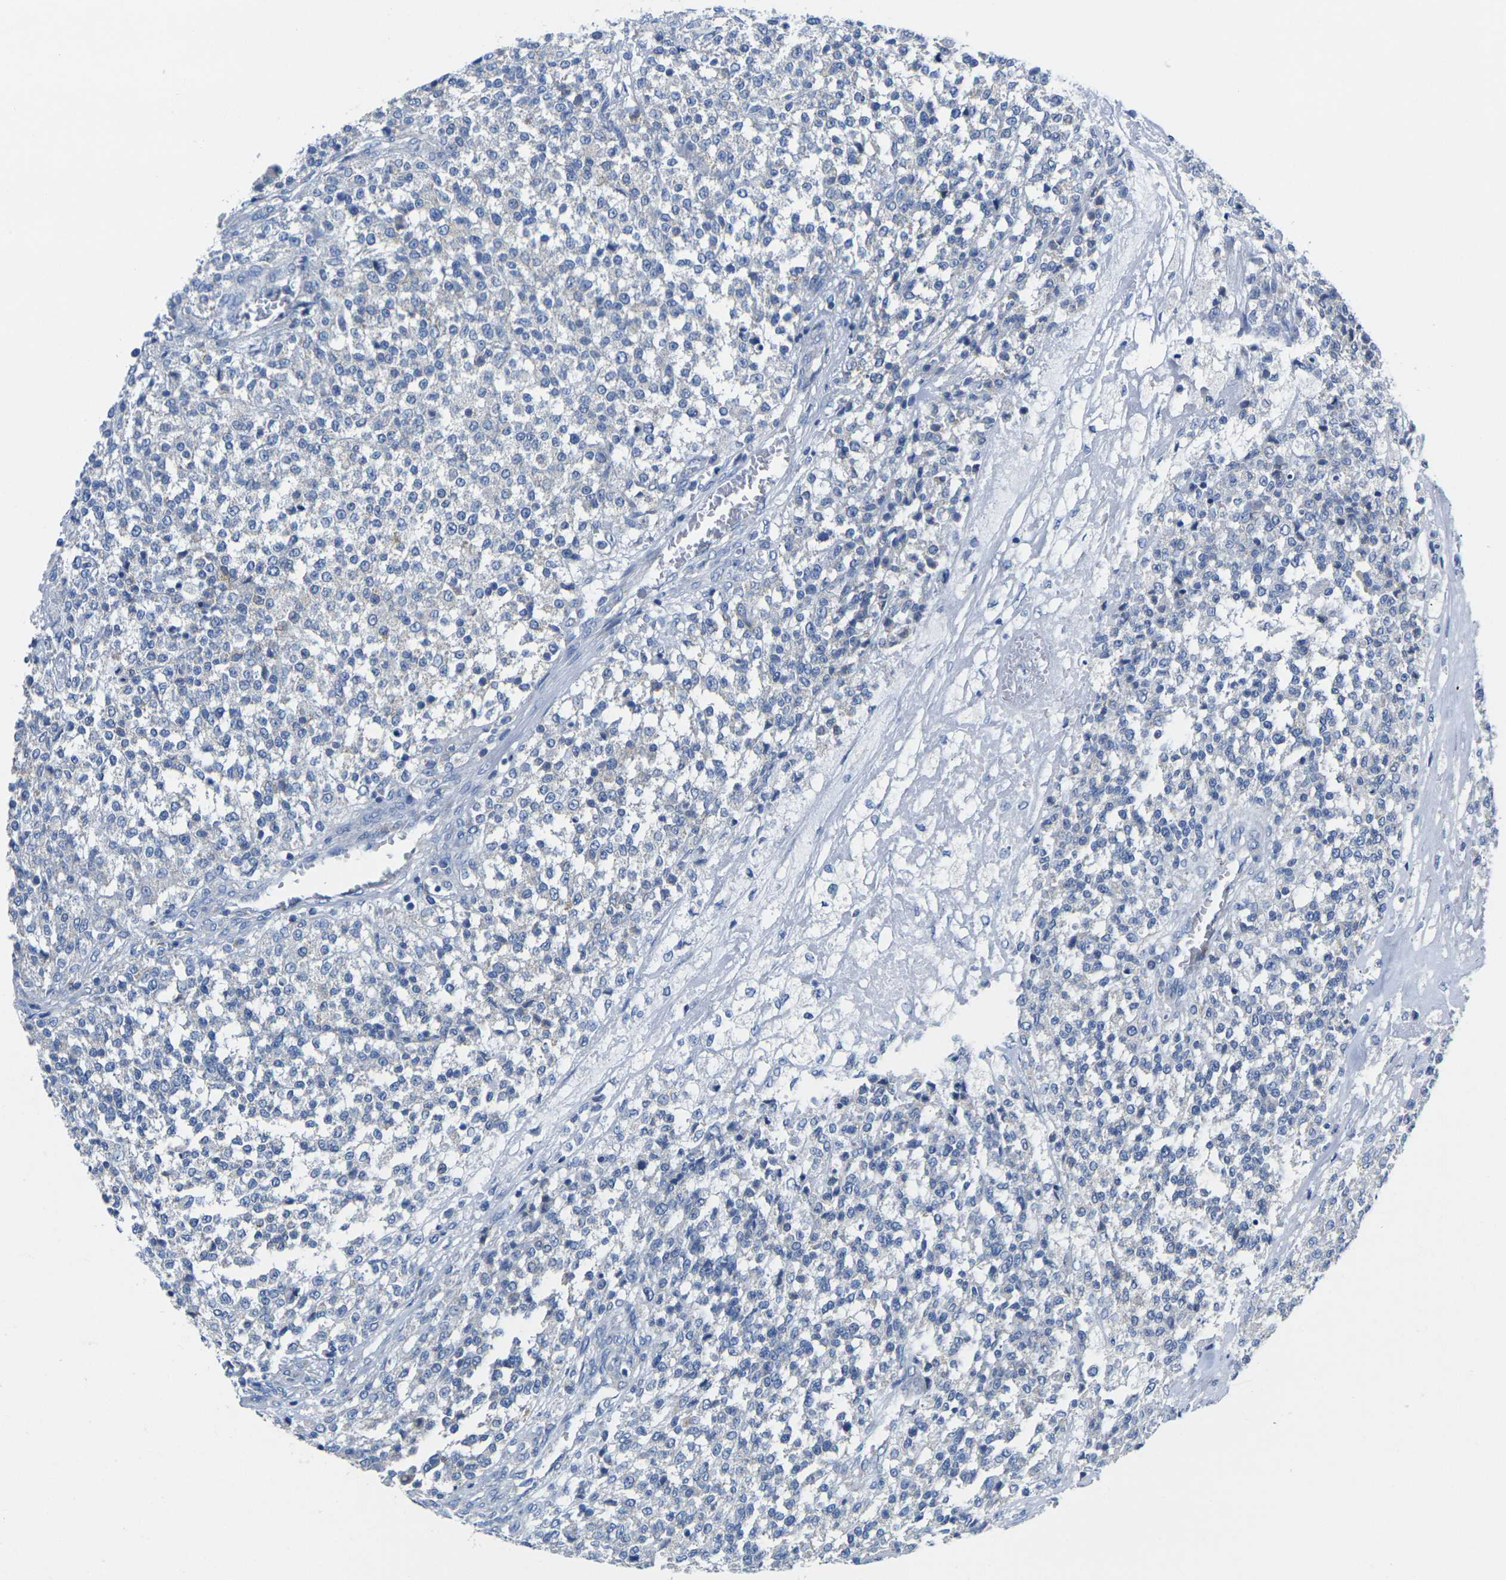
{"staining": {"intensity": "negative", "quantity": "none", "location": "none"}, "tissue": "testis cancer", "cell_type": "Tumor cells", "image_type": "cancer", "snomed": [{"axis": "morphology", "description": "Seminoma, NOS"}, {"axis": "topography", "description": "Testis"}], "caption": "Immunohistochemistry histopathology image of human testis seminoma stained for a protein (brown), which shows no expression in tumor cells.", "gene": "TMEM204", "patient": {"sex": "male", "age": 59}}